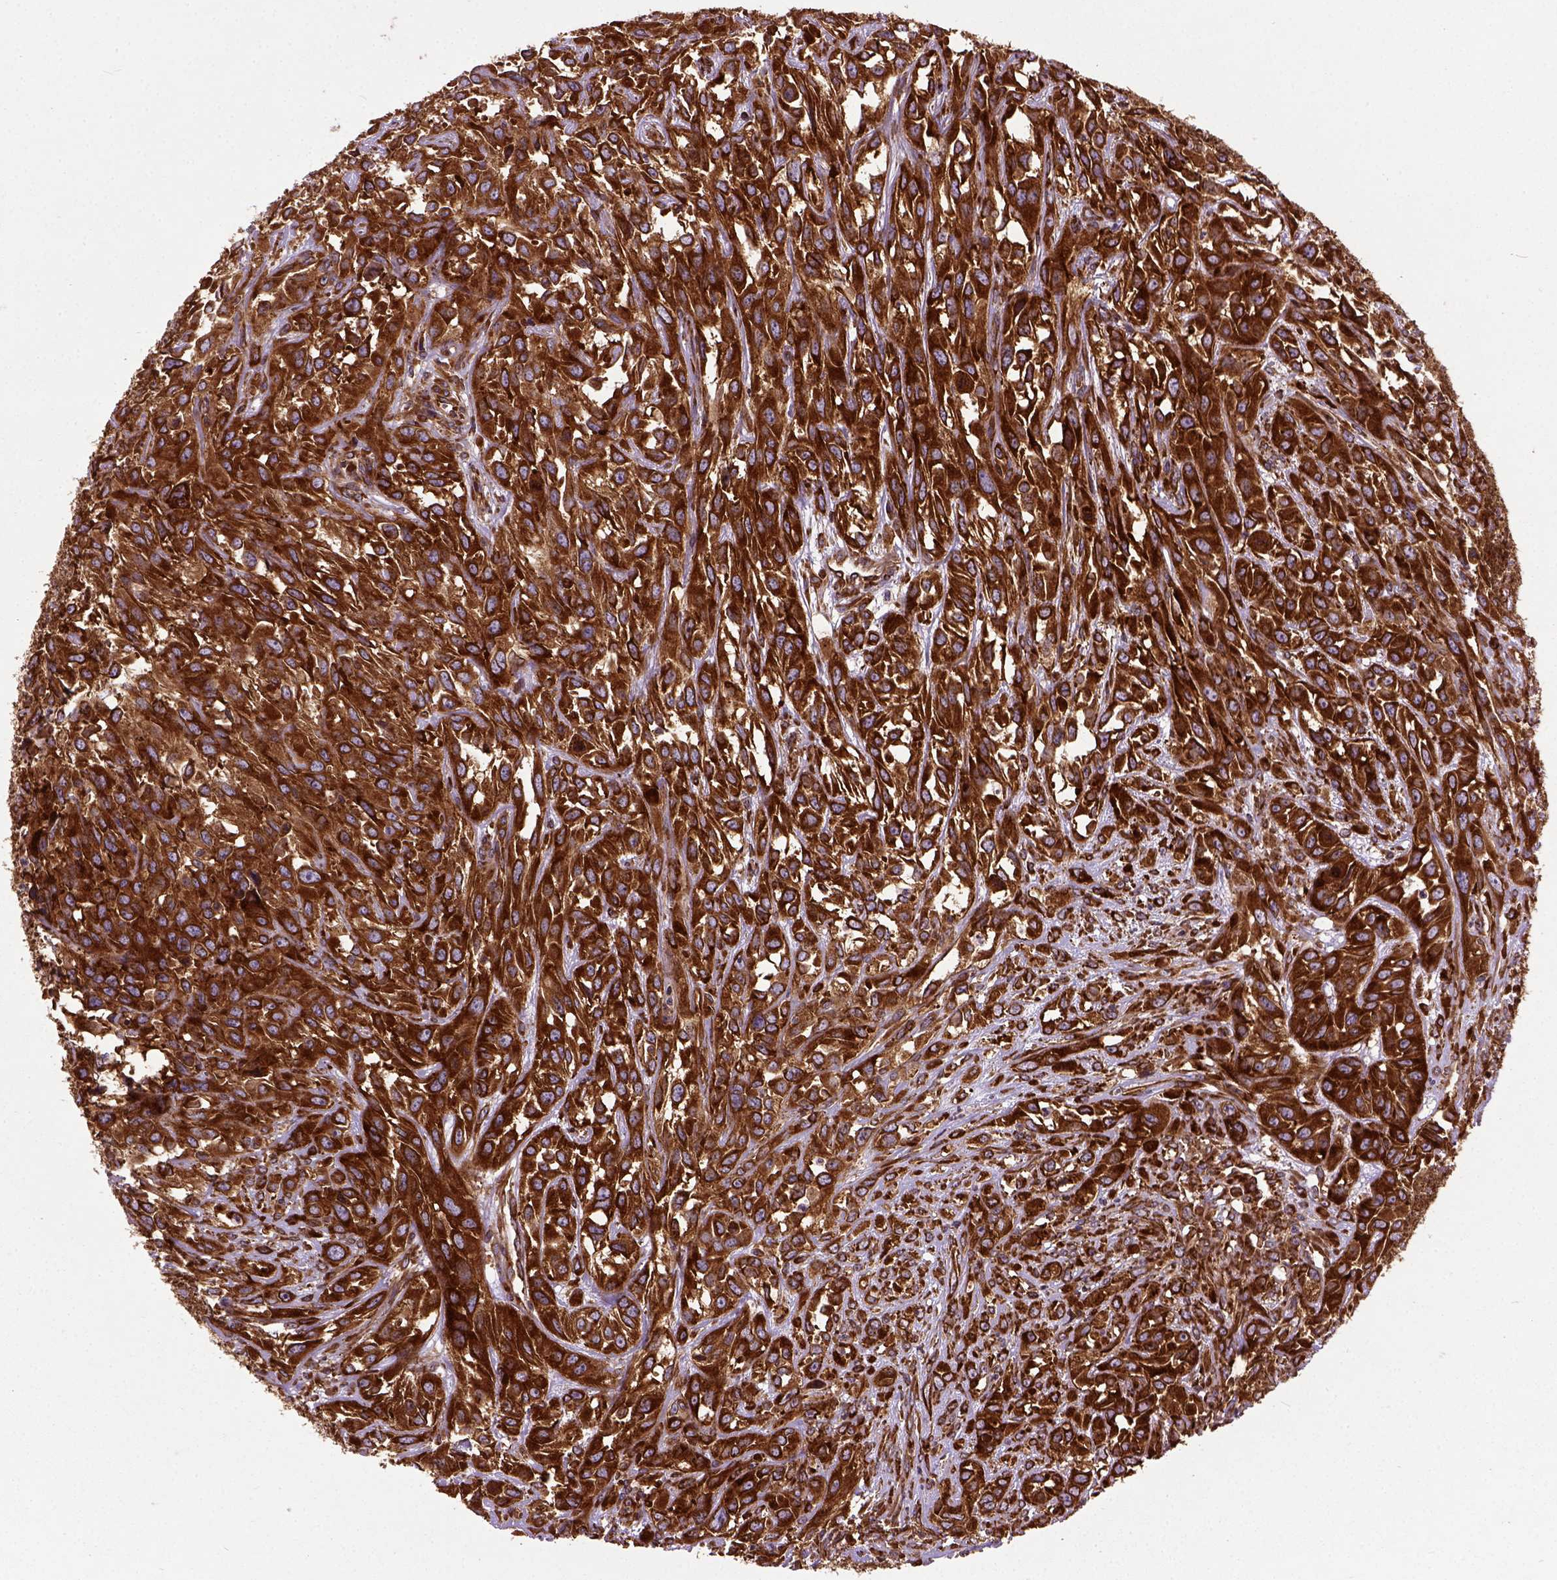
{"staining": {"intensity": "strong", "quantity": ">75%", "location": "cytoplasmic/membranous"}, "tissue": "urothelial cancer", "cell_type": "Tumor cells", "image_type": "cancer", "snomed": [{"axis": "morphology", "description": "Urothelial carcinoma, High grade"}, {"axis": "topography", "description": "Urinary bladder"}], "caption": "Protein expression analysis of human high-grade urothelial carcinoma reveals strong cytoplasmic/membranous staining in approximately >75% of tumor cells.", "gene": "CAPRIN1", "patient": {"sex": "male", "age": 67}}